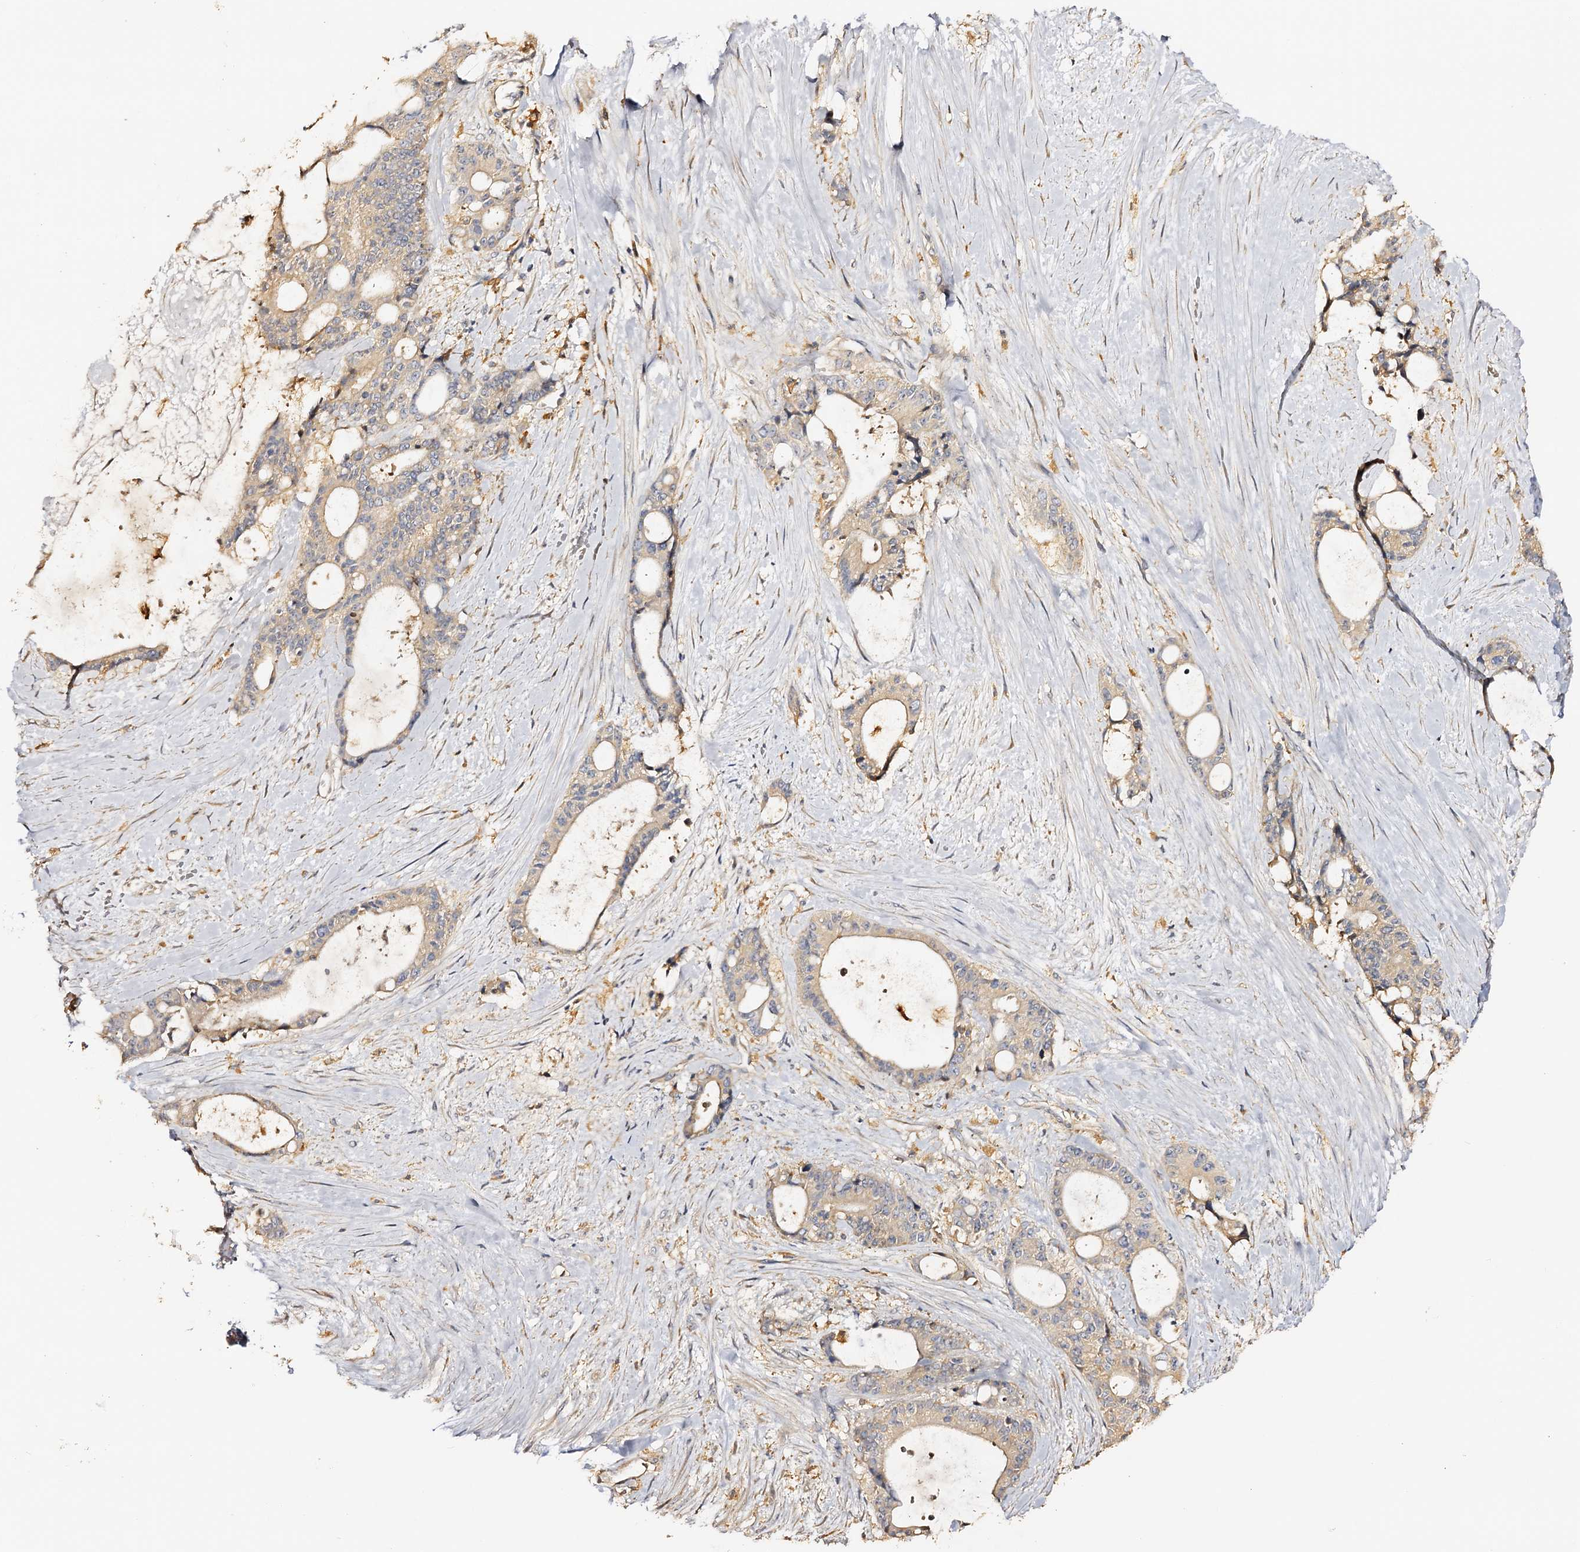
{"staining": {"intensity": "negative", "quantity": "none", "location": "none"}, "tissue": "liver cancer", "cell_type": "Tumor cells", "image_type": "cancer", "snomed": [{"axis": "morphology", "description": "Normal tissue, NOS"}, {"axis": "morphology", "description": "Cholangiocarcinoma"}, {"axis": "topography", "description": "Liver"}, {"axis": "topography", "description": "Peripheral nerve tissue"}], "caption": "Immunohistochemistry of human liver cholangiocarcinoma shows no staining in tumor cells.", "gene": "DMXL2", "patient": {"sex": "female", "age": 73}}